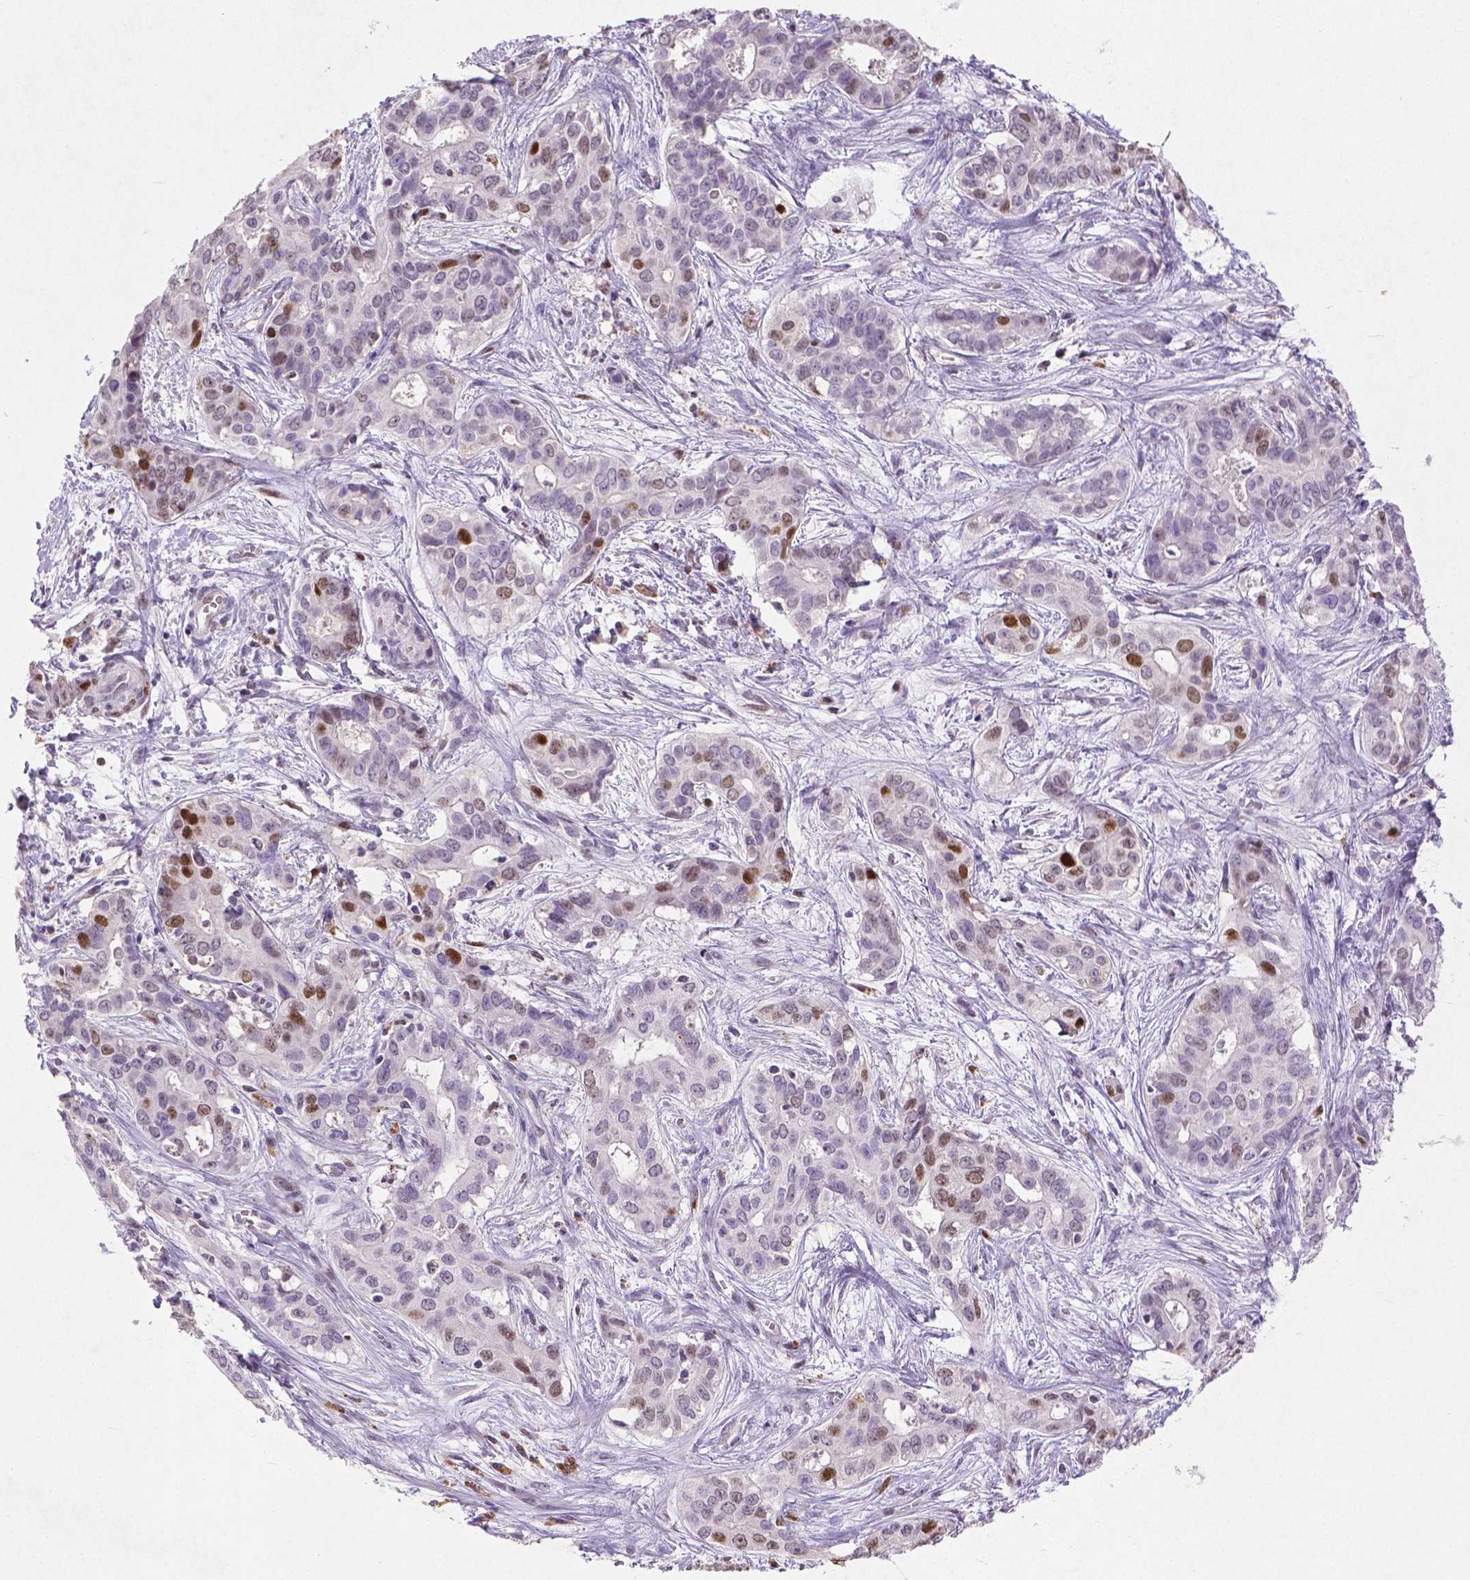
{"staining": {"intensity": "strong", "quantity": "25%-75%", "location": "nuclear"}, "tissue": "liver cancer", "cell_type": "Tumor cells", "image_type": "cancer", "snomed": [{"axis": "morphology", "description": "Cholangiocarcinoma"}, {"axis": "topography", "description": "Liver"}], "caption": "Human cholangiocarcinoma (liver) stained with a protein marker displays strong staining in tumor cells.", "gene": "CDKN1A", "patient": {"sex": "female", "age": 65}}